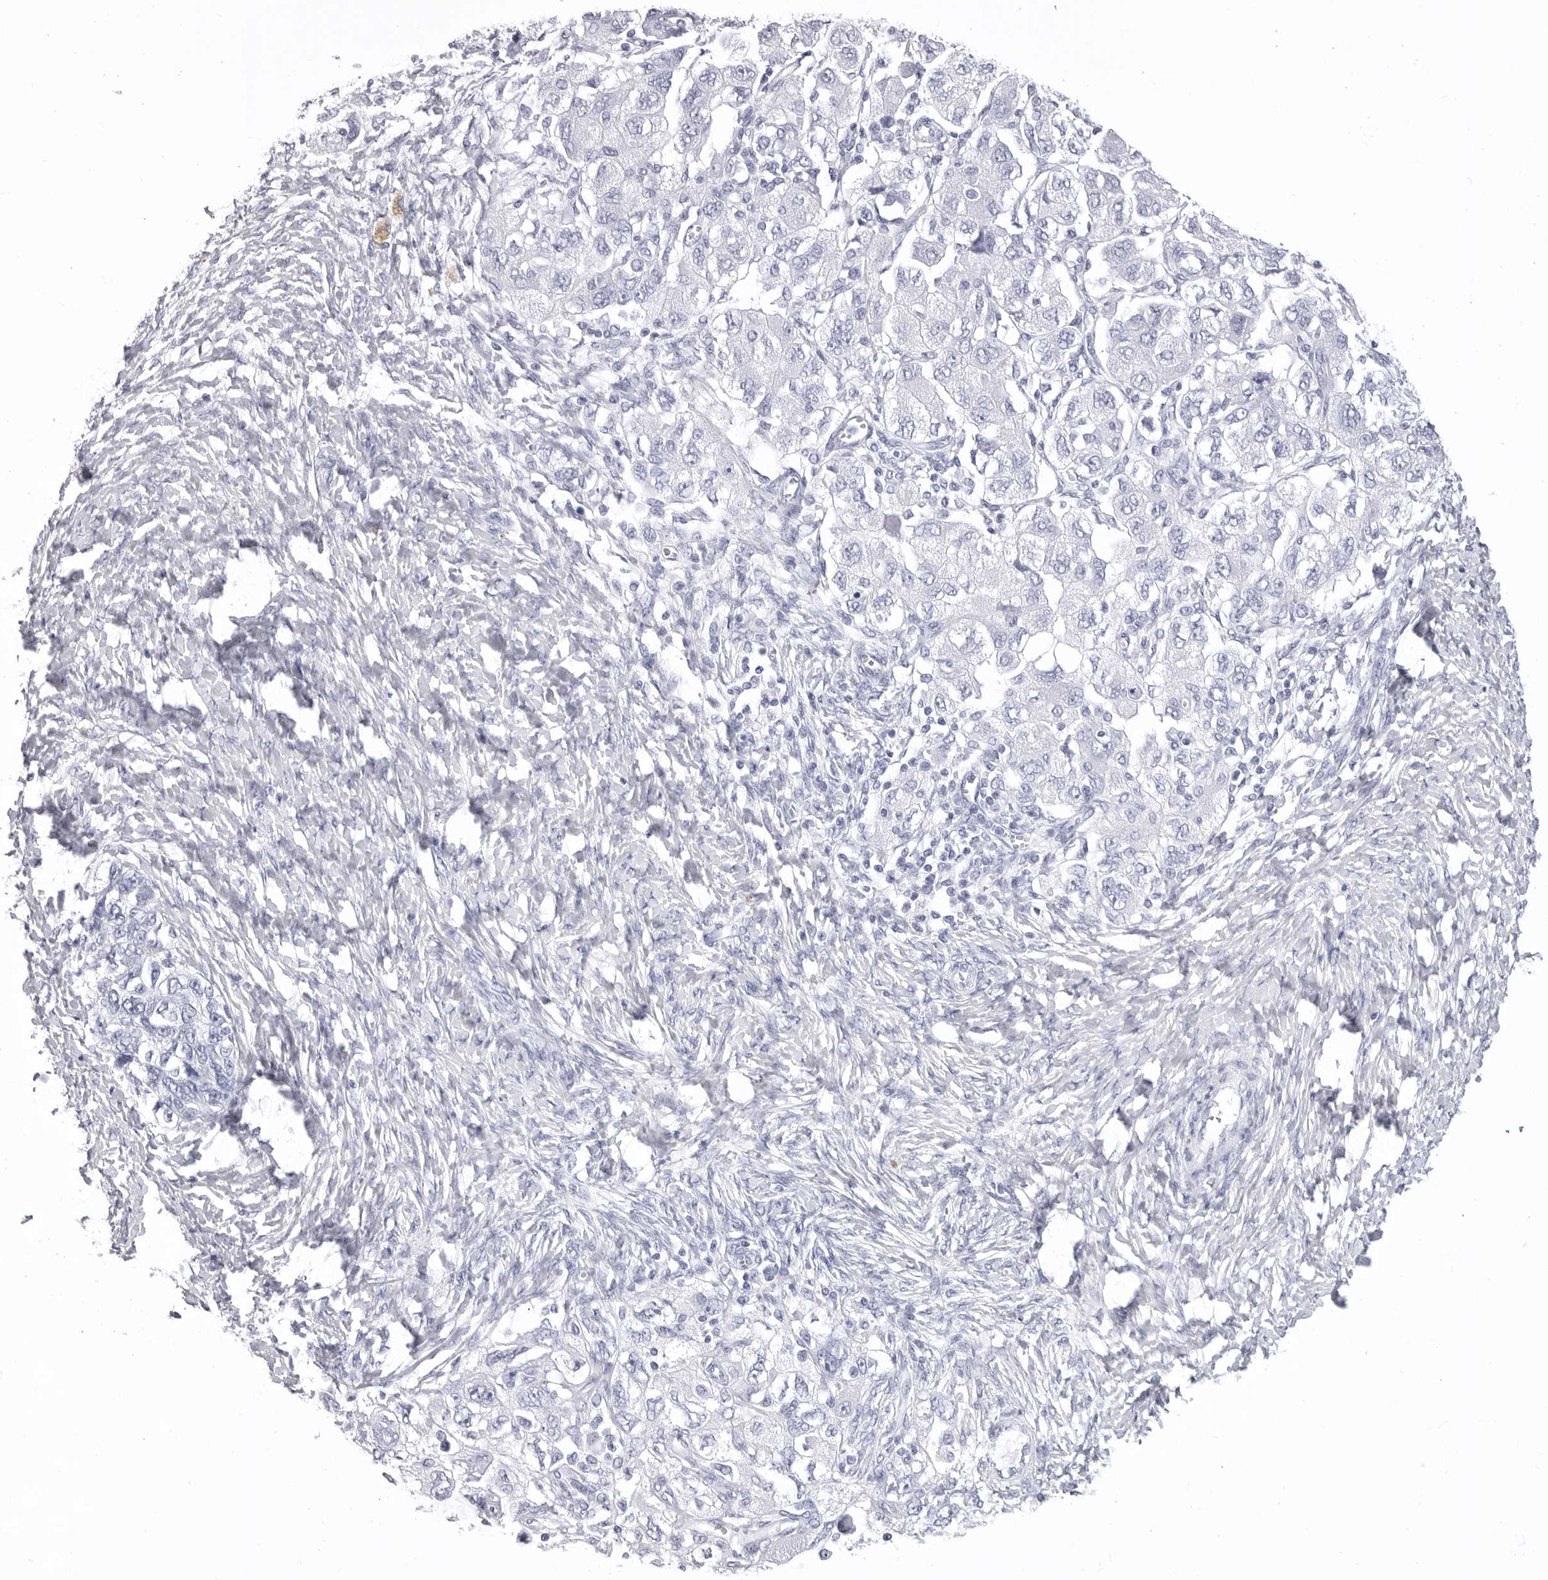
{"staining": {"intensity": "negative", "quantity": "none", "location": "none"}, "tissue": "ovarian cancer", "cell_type": "Tumor cells", "image_type": "cancer", "snomed": [{"axis": "morphology", "description": "Carcinoma, NOS"}, {"axis": "morphology", "description": "Cystadenocarcinoma, serous, NOS"}, {"axis": "topography", "description": "Ovary"}], "caption": "DAB immunohistochemical staining of ovarian serous cystadenocarcinoma exhibits no significant expression in tumor cells.", "gene": "LGALS4", "patient": {"sex": "female", "age": 69}}